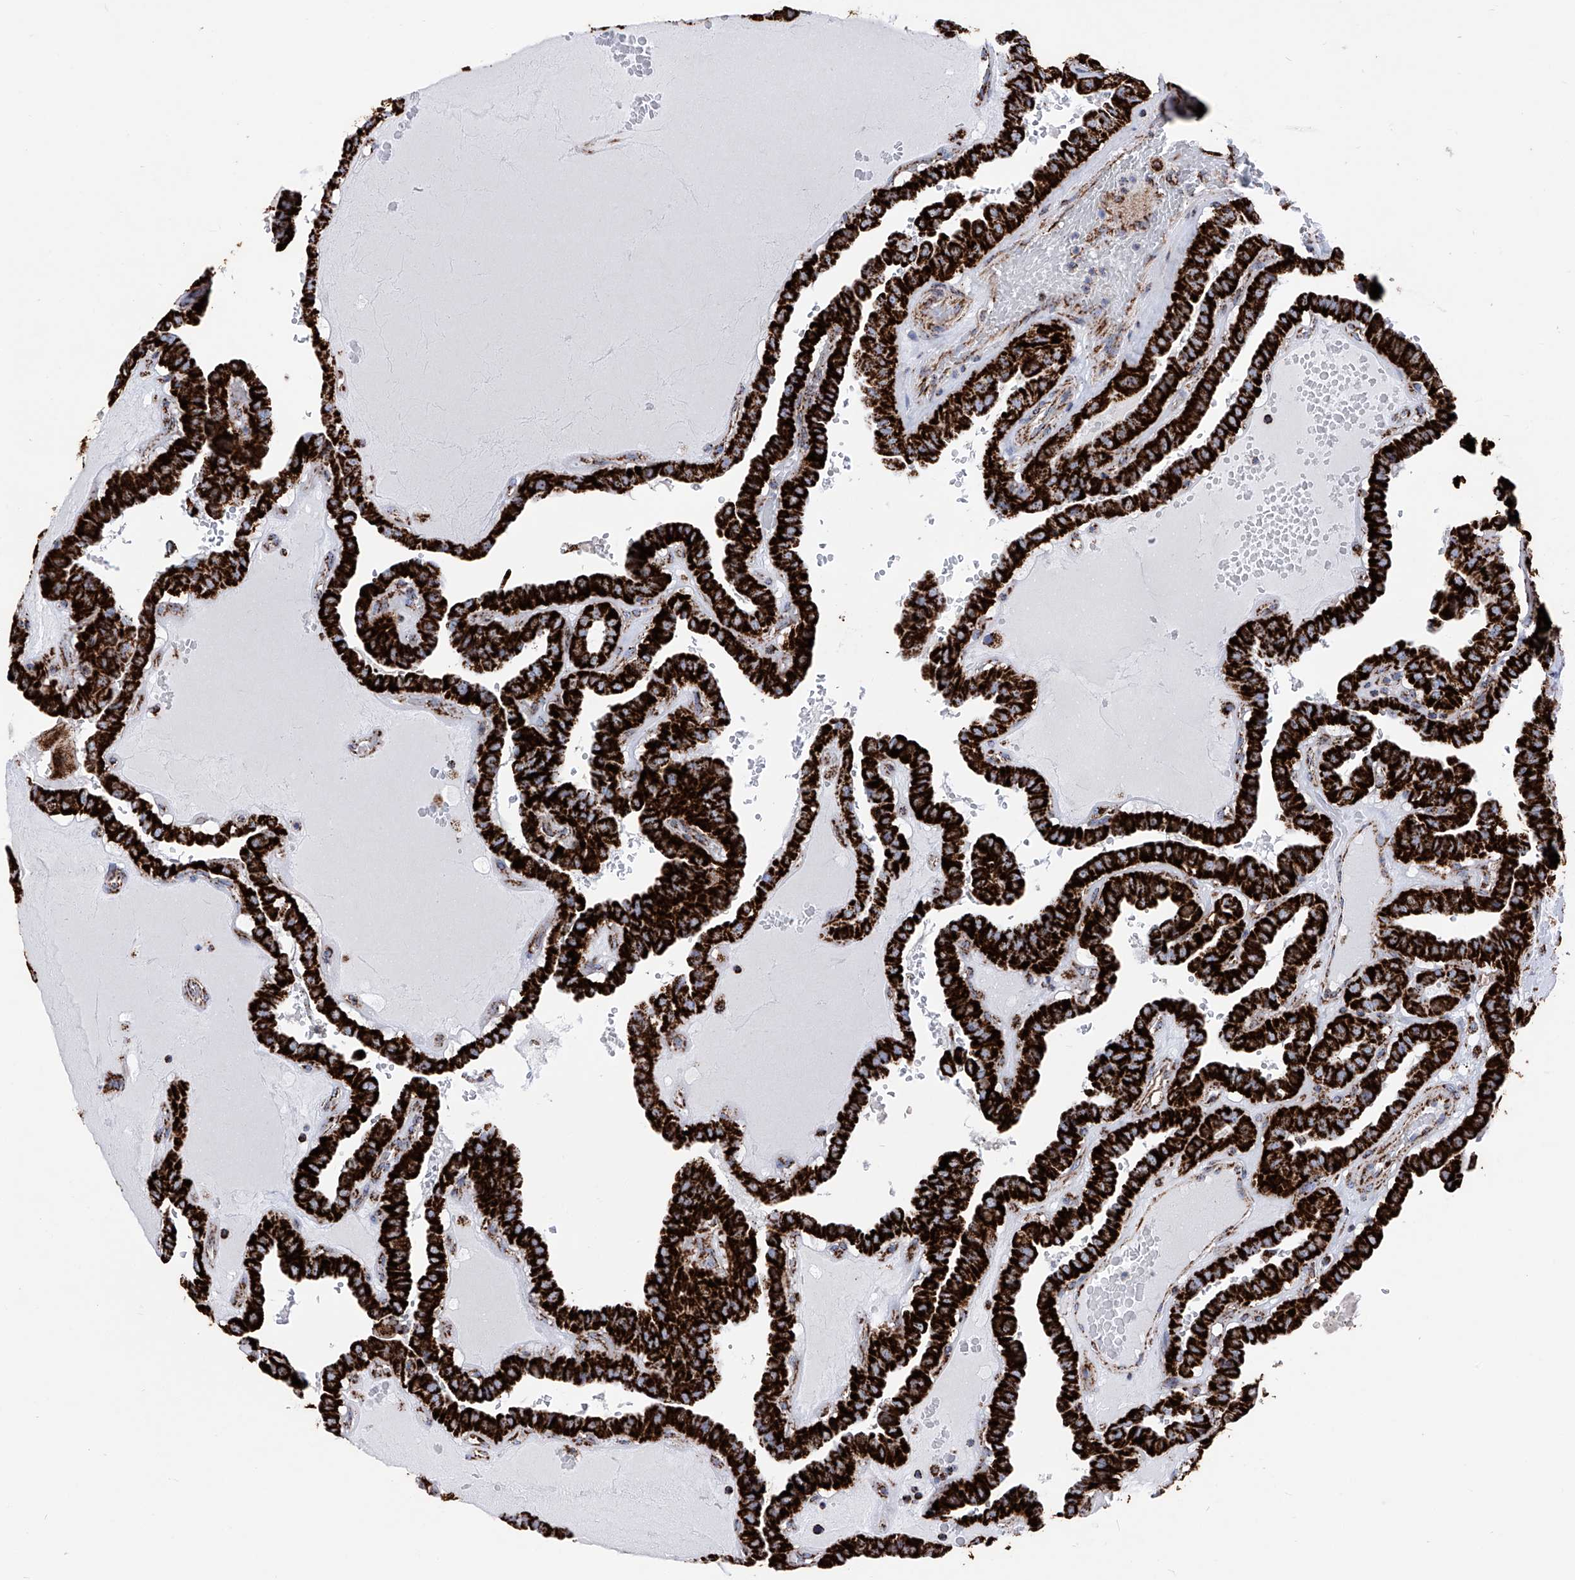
{"staining": {"intensity": "strong", "quantity": ">75%", "location": "cytoplasmic/membranous"}, "tissue": "thyroid cancer", "cell_type": "Tumor cells", "image_type": "cancer", "snomed": [{"axis": "morphology", "description": "Papillary adenocarcinoma, NOS"}, {"axis": "topography", "description": "Thyroid gland"}], "caption": "This histopathology image demonstrates thyroid papillary adenocarcinoma stained with IHC to label a protein in brown. The cytoplasmic/membranous of tumor cells show strong positivity for the protein. Nuclei are counter-stained blue.", "gene": "ATP5PF", "patient": {"sex": "male", "age": 77}}